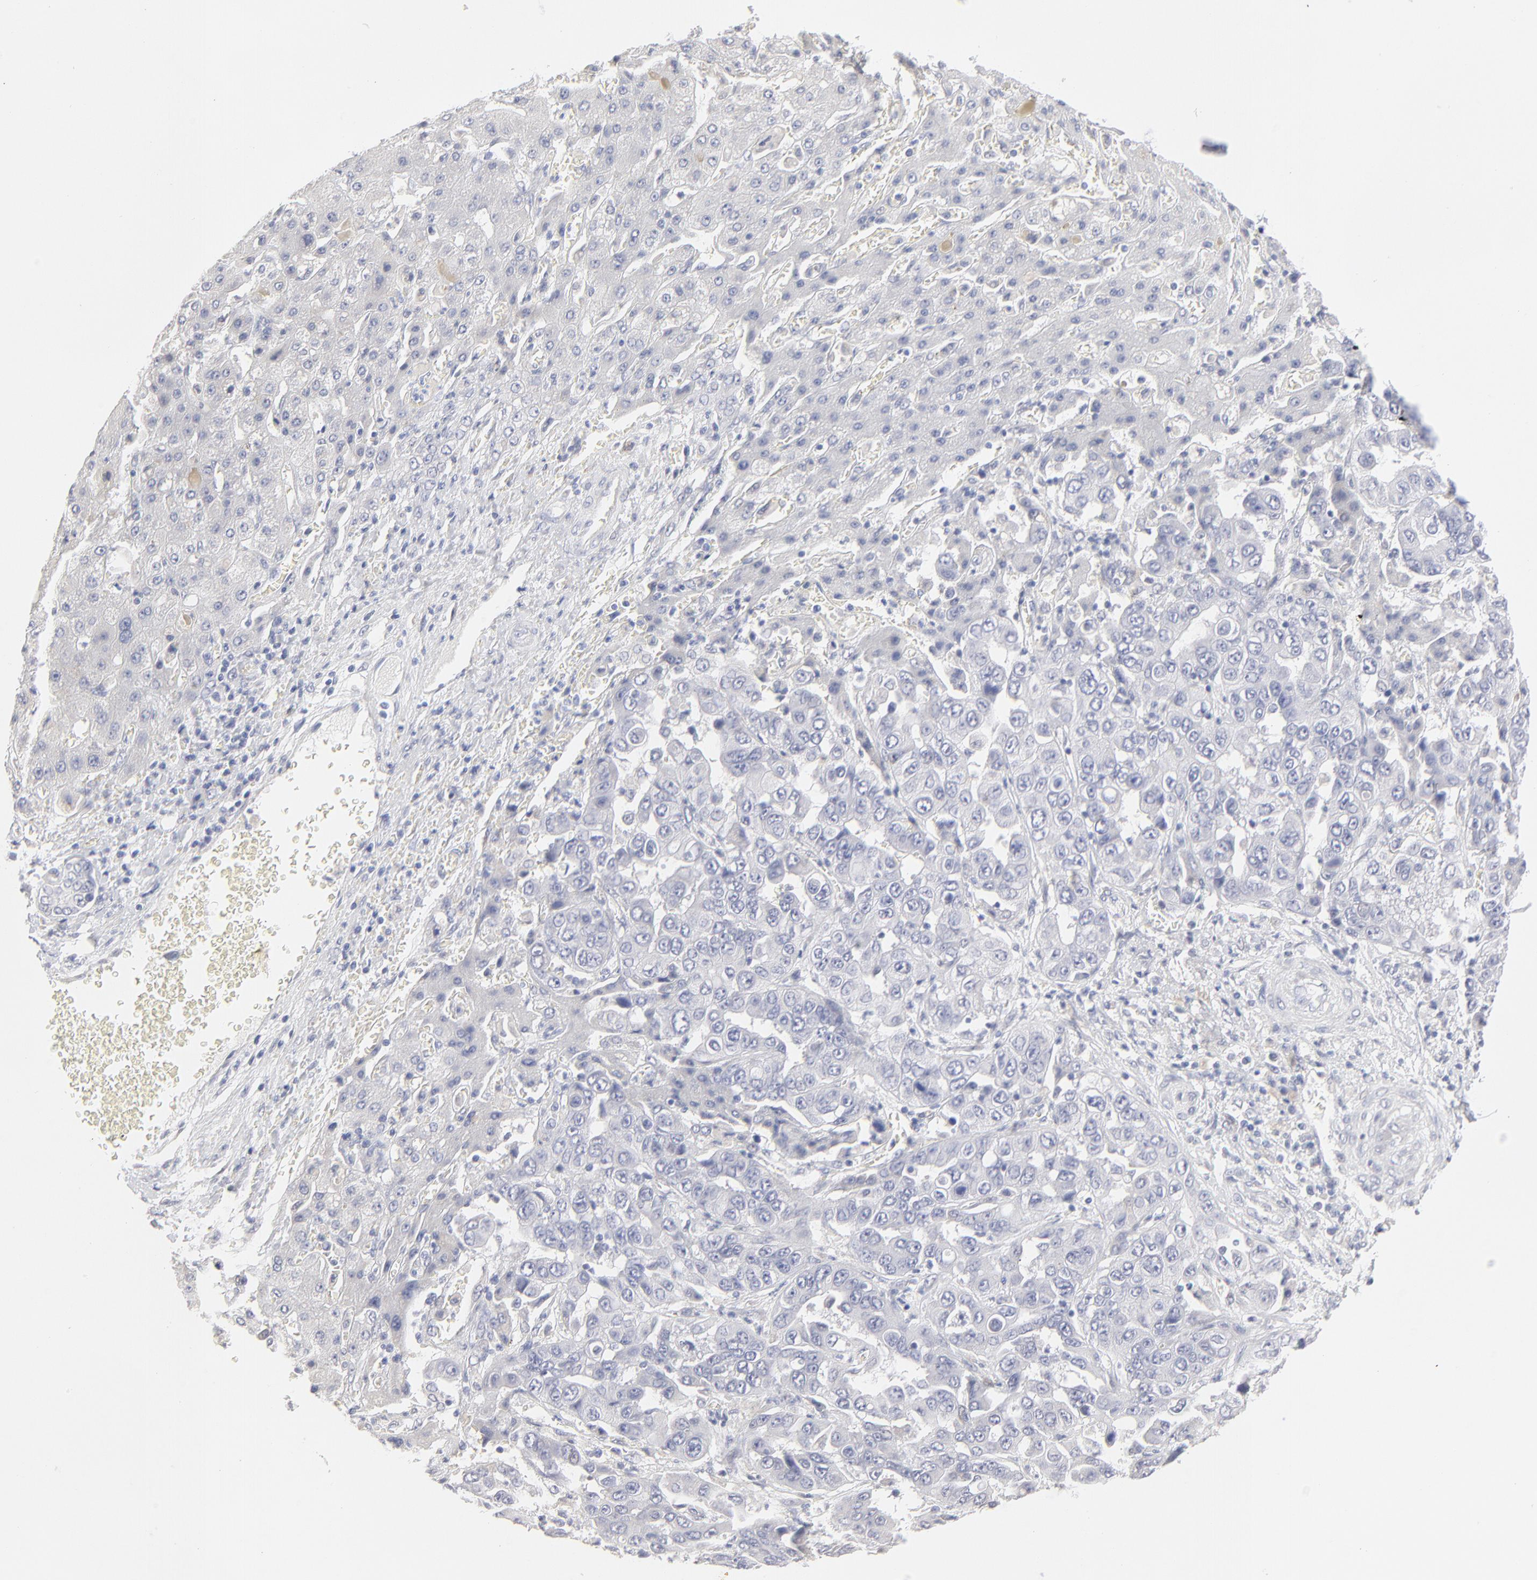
{"staining": {"intensity": "negative", "quantity": "none", "location": "none"}, "tissue": "liver cancer", "cell_type": "Tumor cells", "image_type": "cancer", "snomed": [{"axis": "morphology", "description": "Cholangiocarcinoma"}, {"axis": "topography", "description": "Liver"}], "caption": "The photomicrograph displays no staining of tumor cells in liver cholangiocarcinoma.", "gene": "RBM3", "patient": {"sex": "female", "age": 52}}